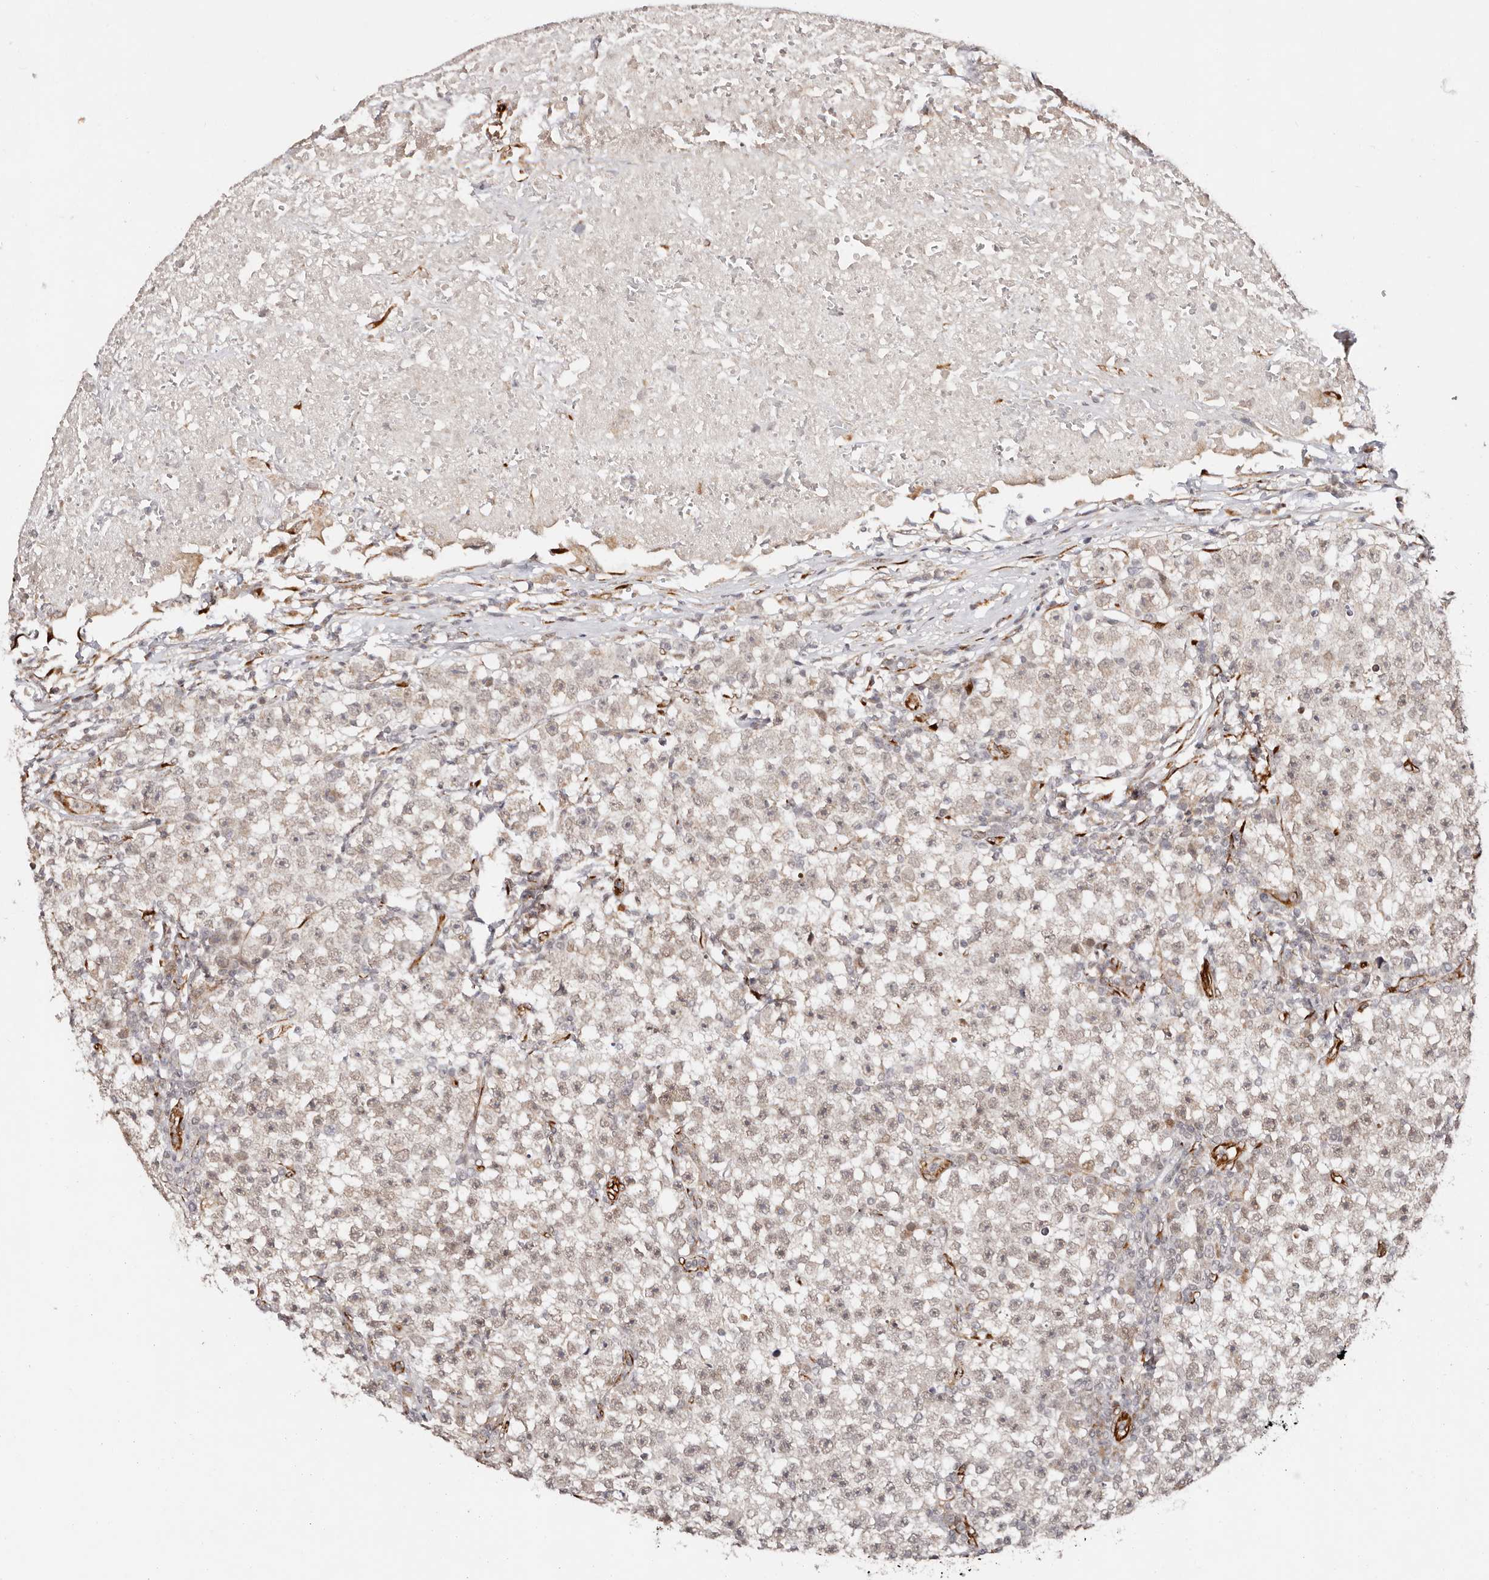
{"staining": {"intensity": "negative", "quantity": "none", "location": "none"}, "tissue": "testis cancer", "cell_type": "Tumor cells", "image_type": "cancer", "snomed": [{"axis": "morphology", "description": "Seminoma, NOS"}, {"axis": "topography", "description": "Testis"}], "caption": "Testis cancer was stained to show a protein in brown. There is no significant staining in tumor cells.", "gene": "BCL2L15", "patient": {"sex": "male", "age": 22}}